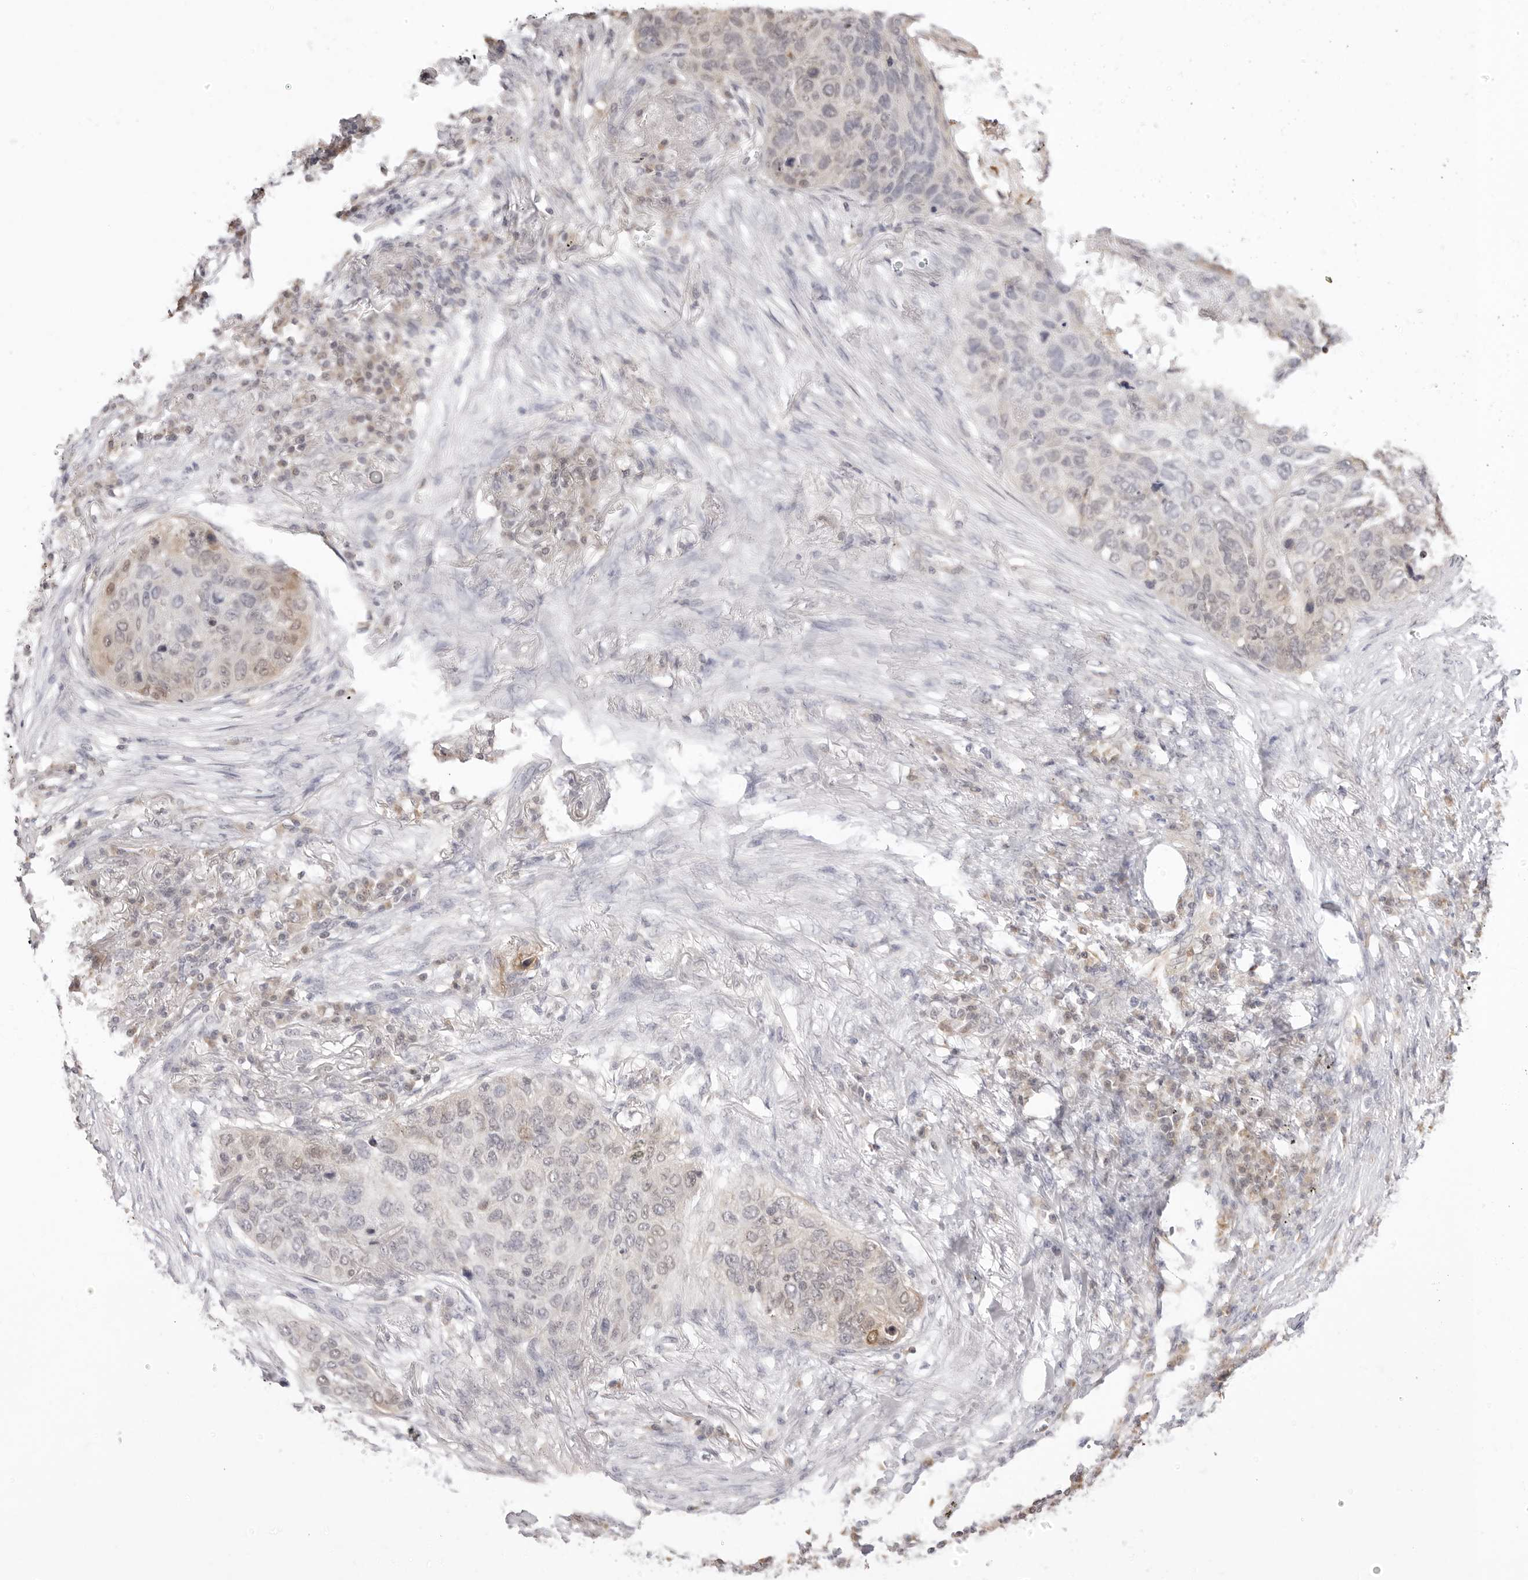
{"staining": {"intensity": "weak", "quantity": "<25%", "location": "cytoplasmic/membranous"}, "tissue": "lung cancer", "cell_type": "Tumor cells", "image_type": "cancer", "snomed": [{"axis": "morphology", "description": "Squamous cell carcinoma, NOS"}, {"axis": "topography", "description": "Lung"}], "caption": "Immunohistochemistry (IHC) photomicrograph of human lung cancer (squamous cell carcinoma) stained for a protein (brown), which reveals no staining in tumor cells.", "gene": "FDPS", "patient": {"sex": "female", "age": 63}}